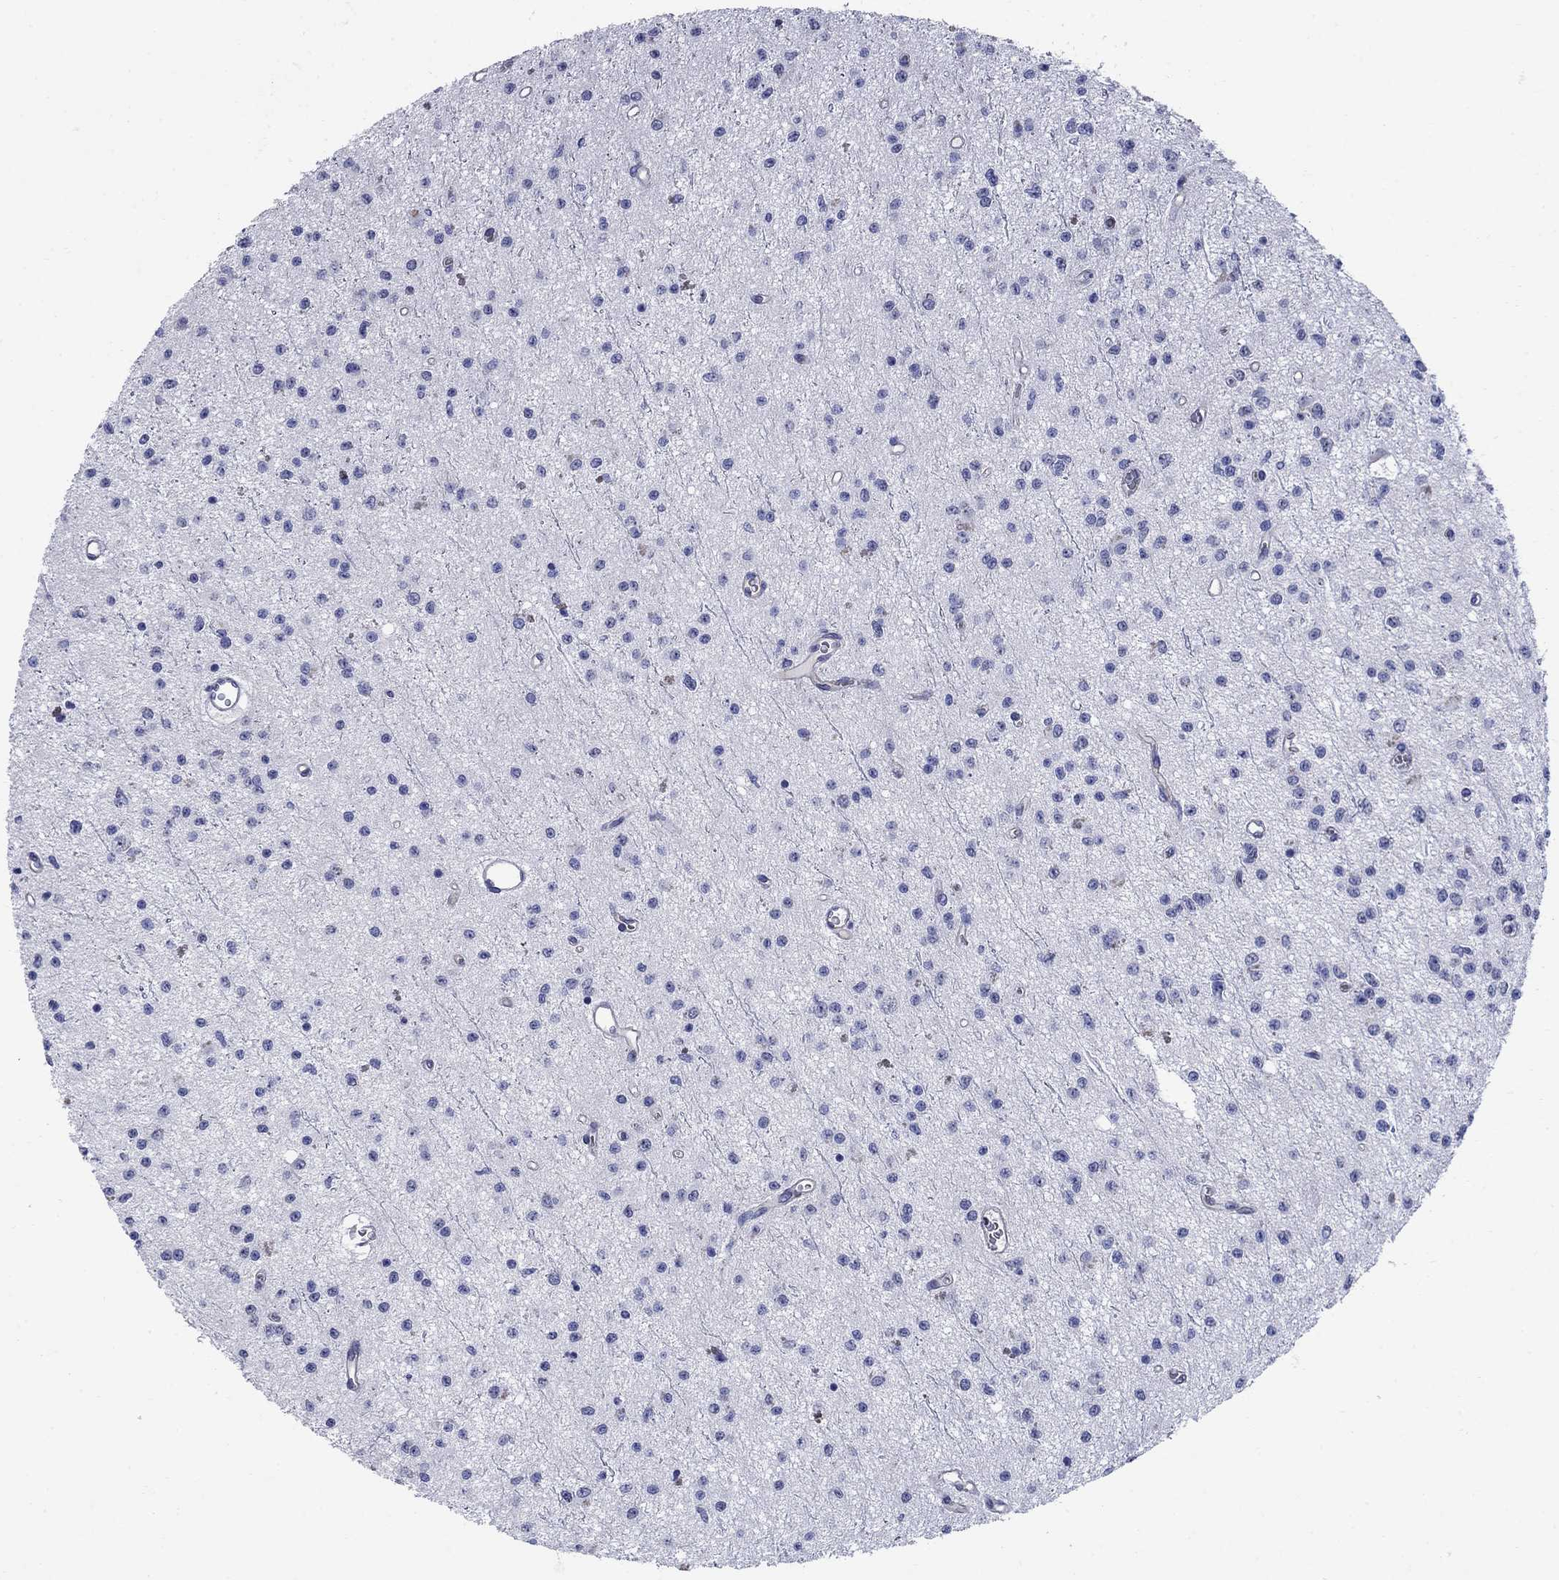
{"staining": {"intensity": "negative", "quantity": "none", "location": "none"}, "tissue": "glioma", "cell_type": "Tumor cells", "image_type": "cancer", "snomed": [{"axis": "morphology", "description": "Glioma, malignant, Low grade"}, {"axis": "topography", "description": "Brain"}], "caption": "Image shows no significant protein staining in tumor cells of malignant glioma (low-grade).", "gene": "SMCP", "patient": {"sex": "female", "age": 45}}